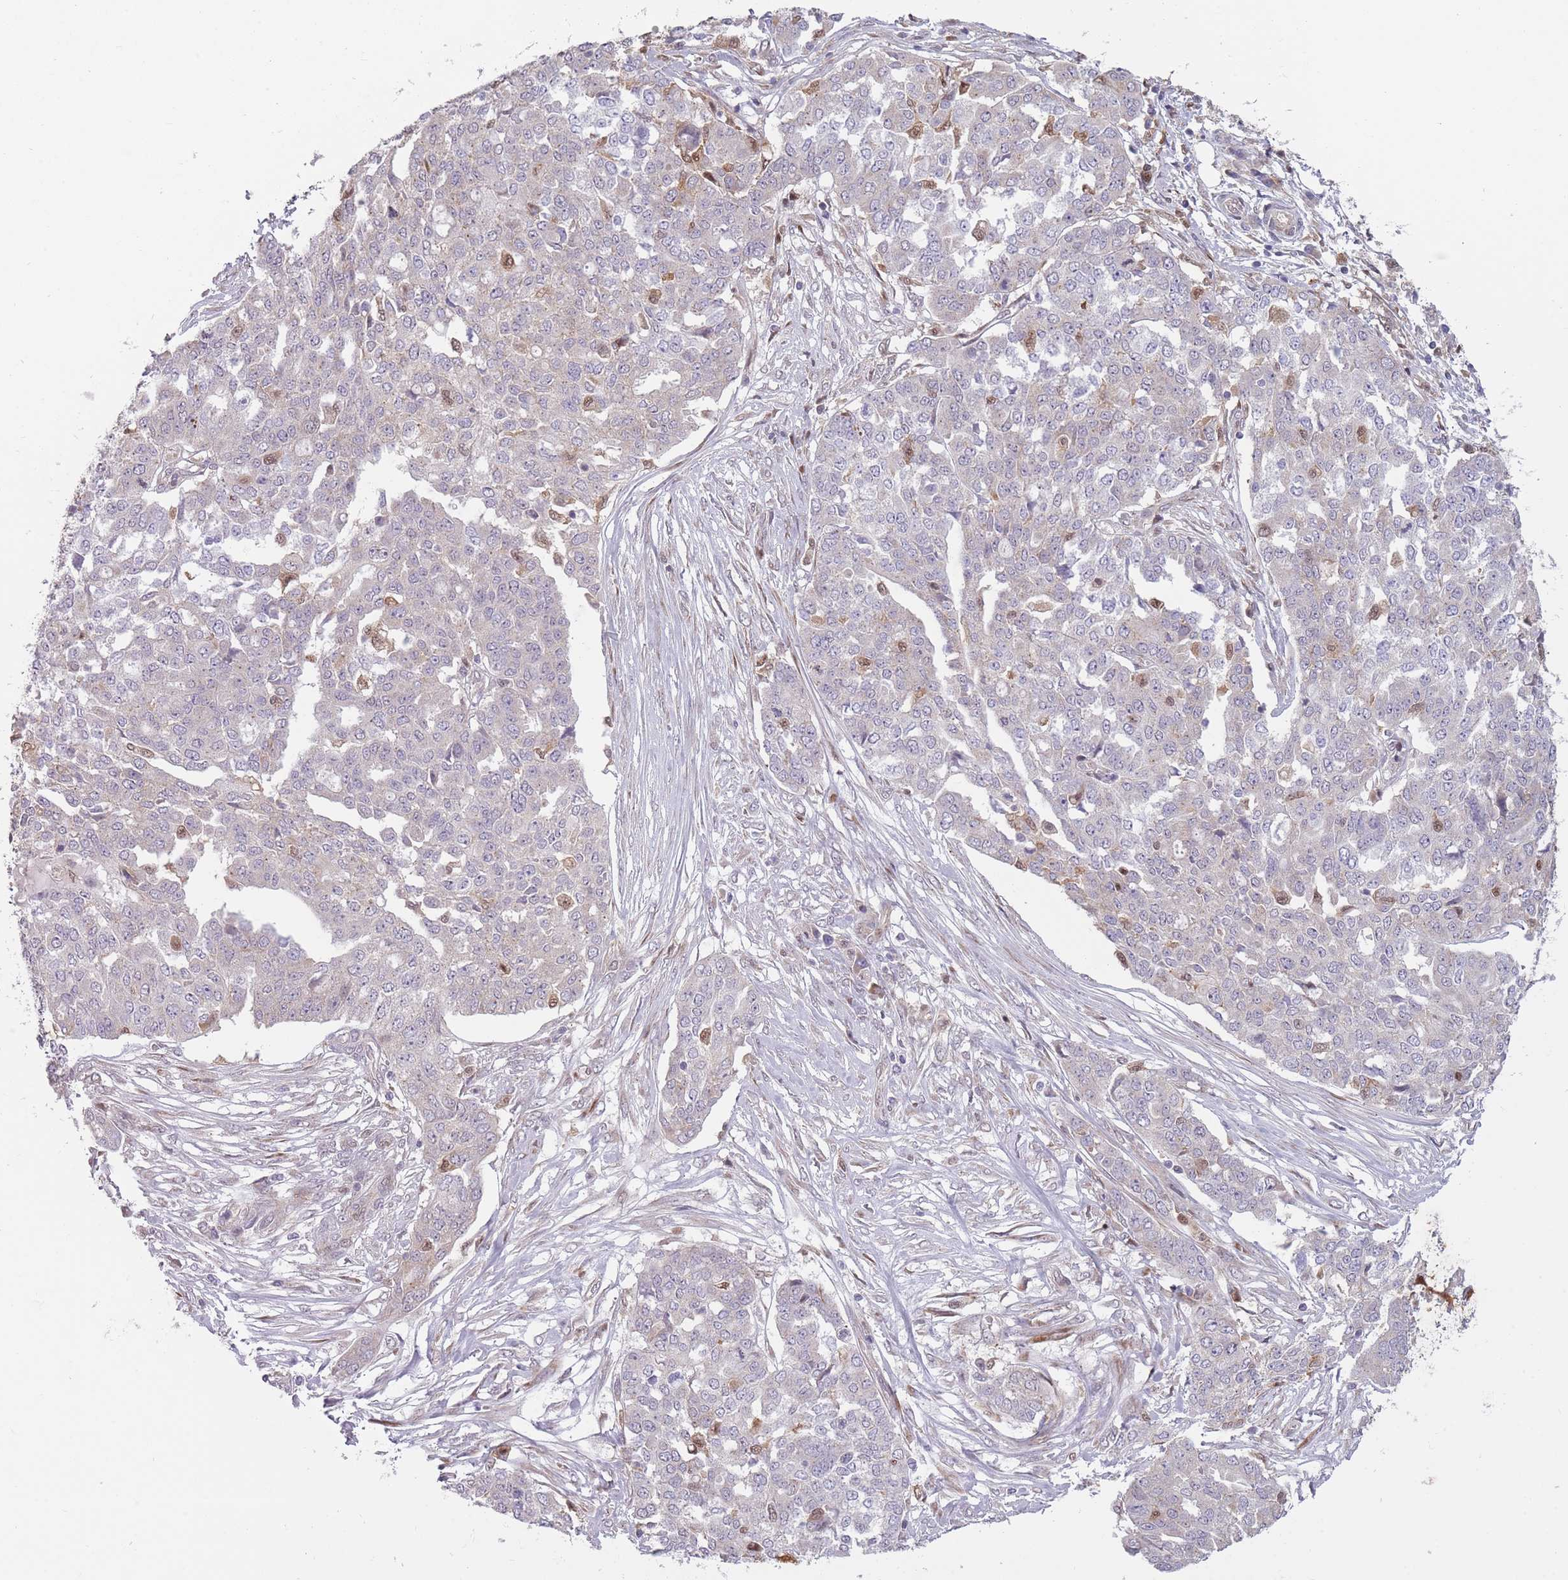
{"staining": {"intensity": "negative", "quantity": "none", "location": "none"}, "tissue": "ovarian cancer", "cell_type": "Tumor cells", "image_type": "cancer", "snomed": [{"axis": "morphology", "description": "Cystadenocarcinoma, serous, NOS"}, {"axis": "topography", "description": "Soft tissue"}, {"axis": "topography", "description": "Ovary"}], "caption": "Immunohistochemistry (IHC) micrograph of neoplastic tissue: human ovarian cancer (serous cystadenocarcinoma) stained with DAB displays no significant protein expression in tumor cells. (Stains: DAB IHC with hematoxylin counter stain, Microscopy: brightfield microscopy at high magnification).", "gene": "LGALS9", "patient": {"sex": "female", "age": 57}}